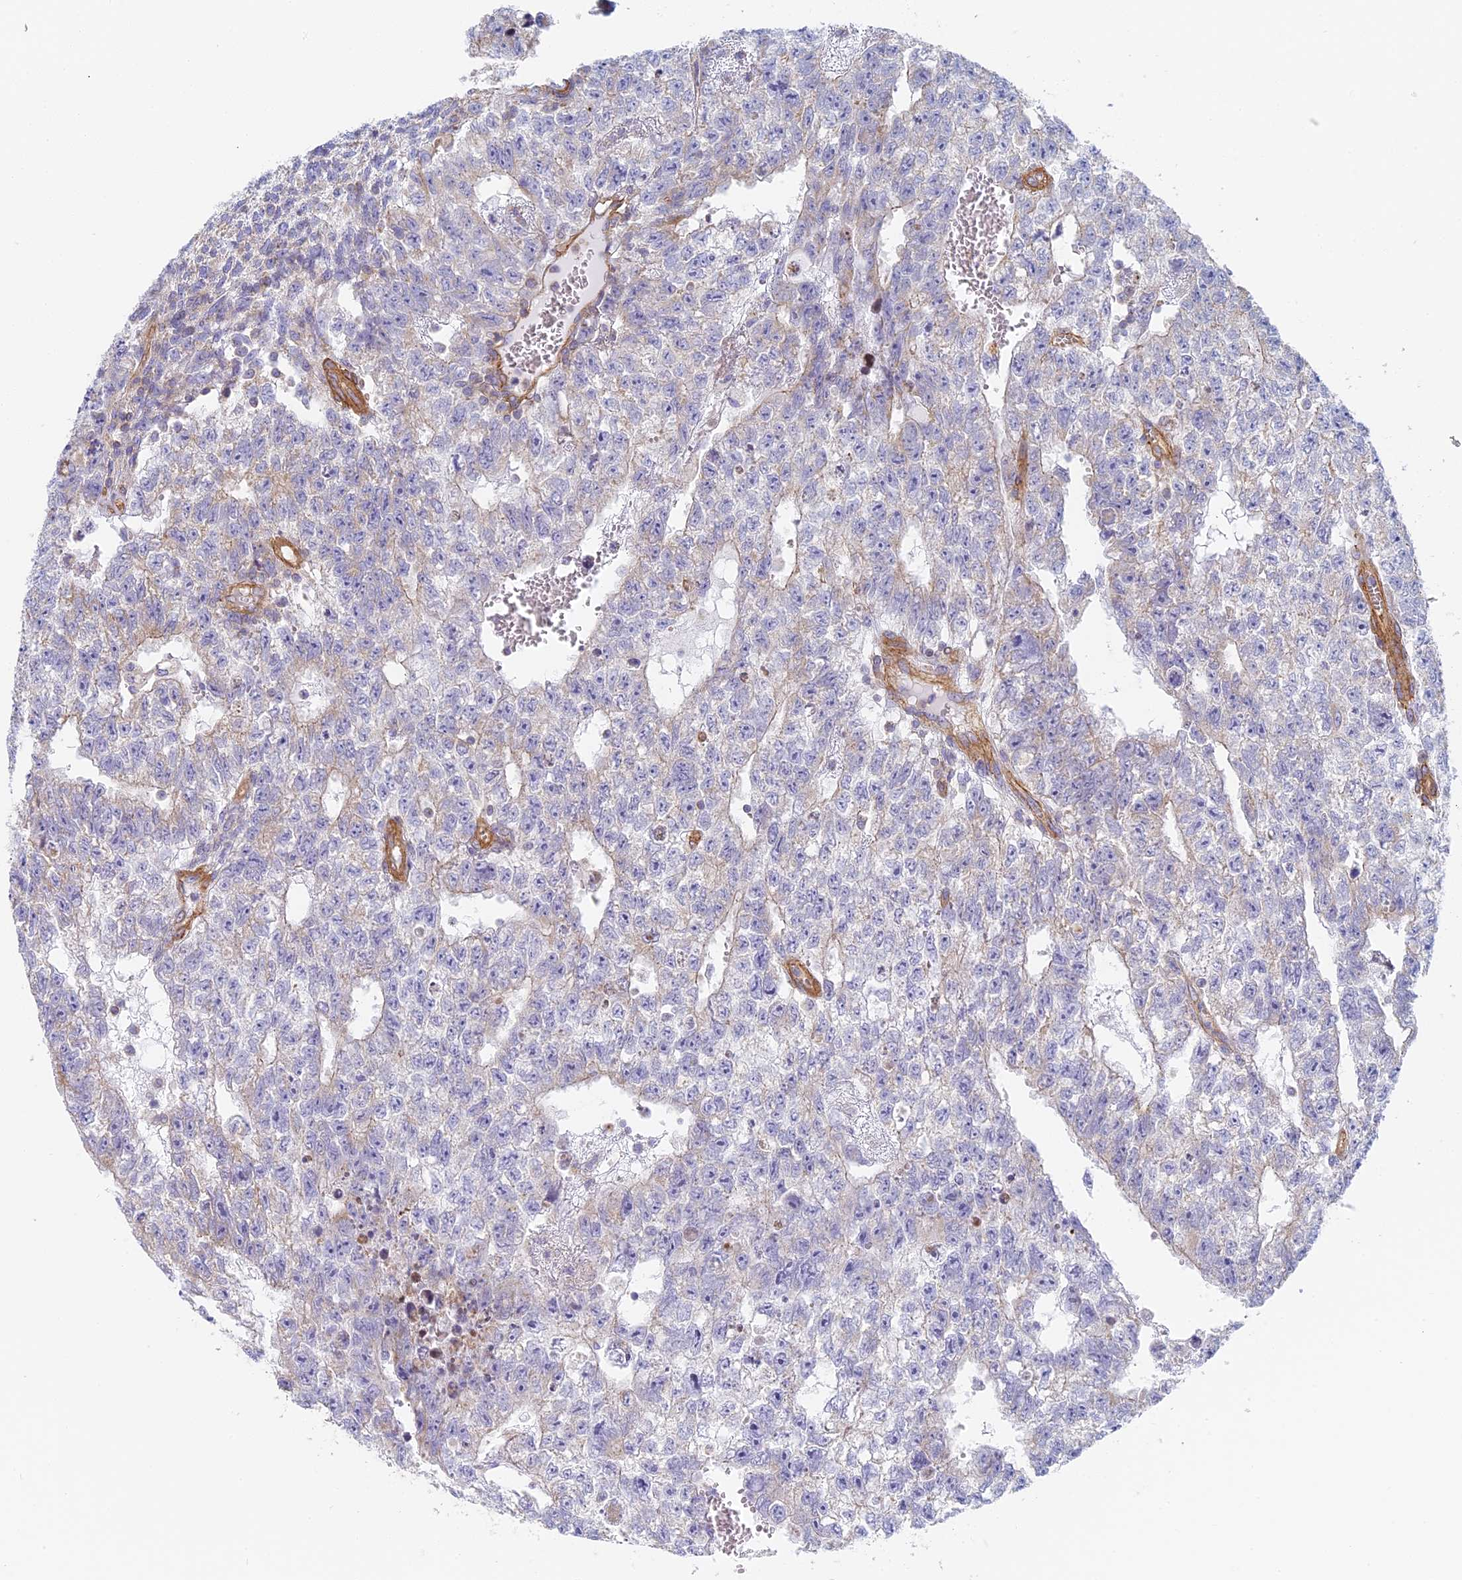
{"staining": {"intensity": "negative", "quantity": "none", "location": "none"}, "tissue": "testis cancer", "cell_type": "Tumor cells", "image_type": "cancer", "snomed": [{"axis": "morphology", "description": "Carcinoma, Embryonal, NOS"}, {"axis": "topography", "description": "Testis"}], "caption": "Tumor cells show no significant staining in testis cancer (embryonal carcinoma).", "gene": "DDA1", "patient": {"sex": "male", "age": 26}}